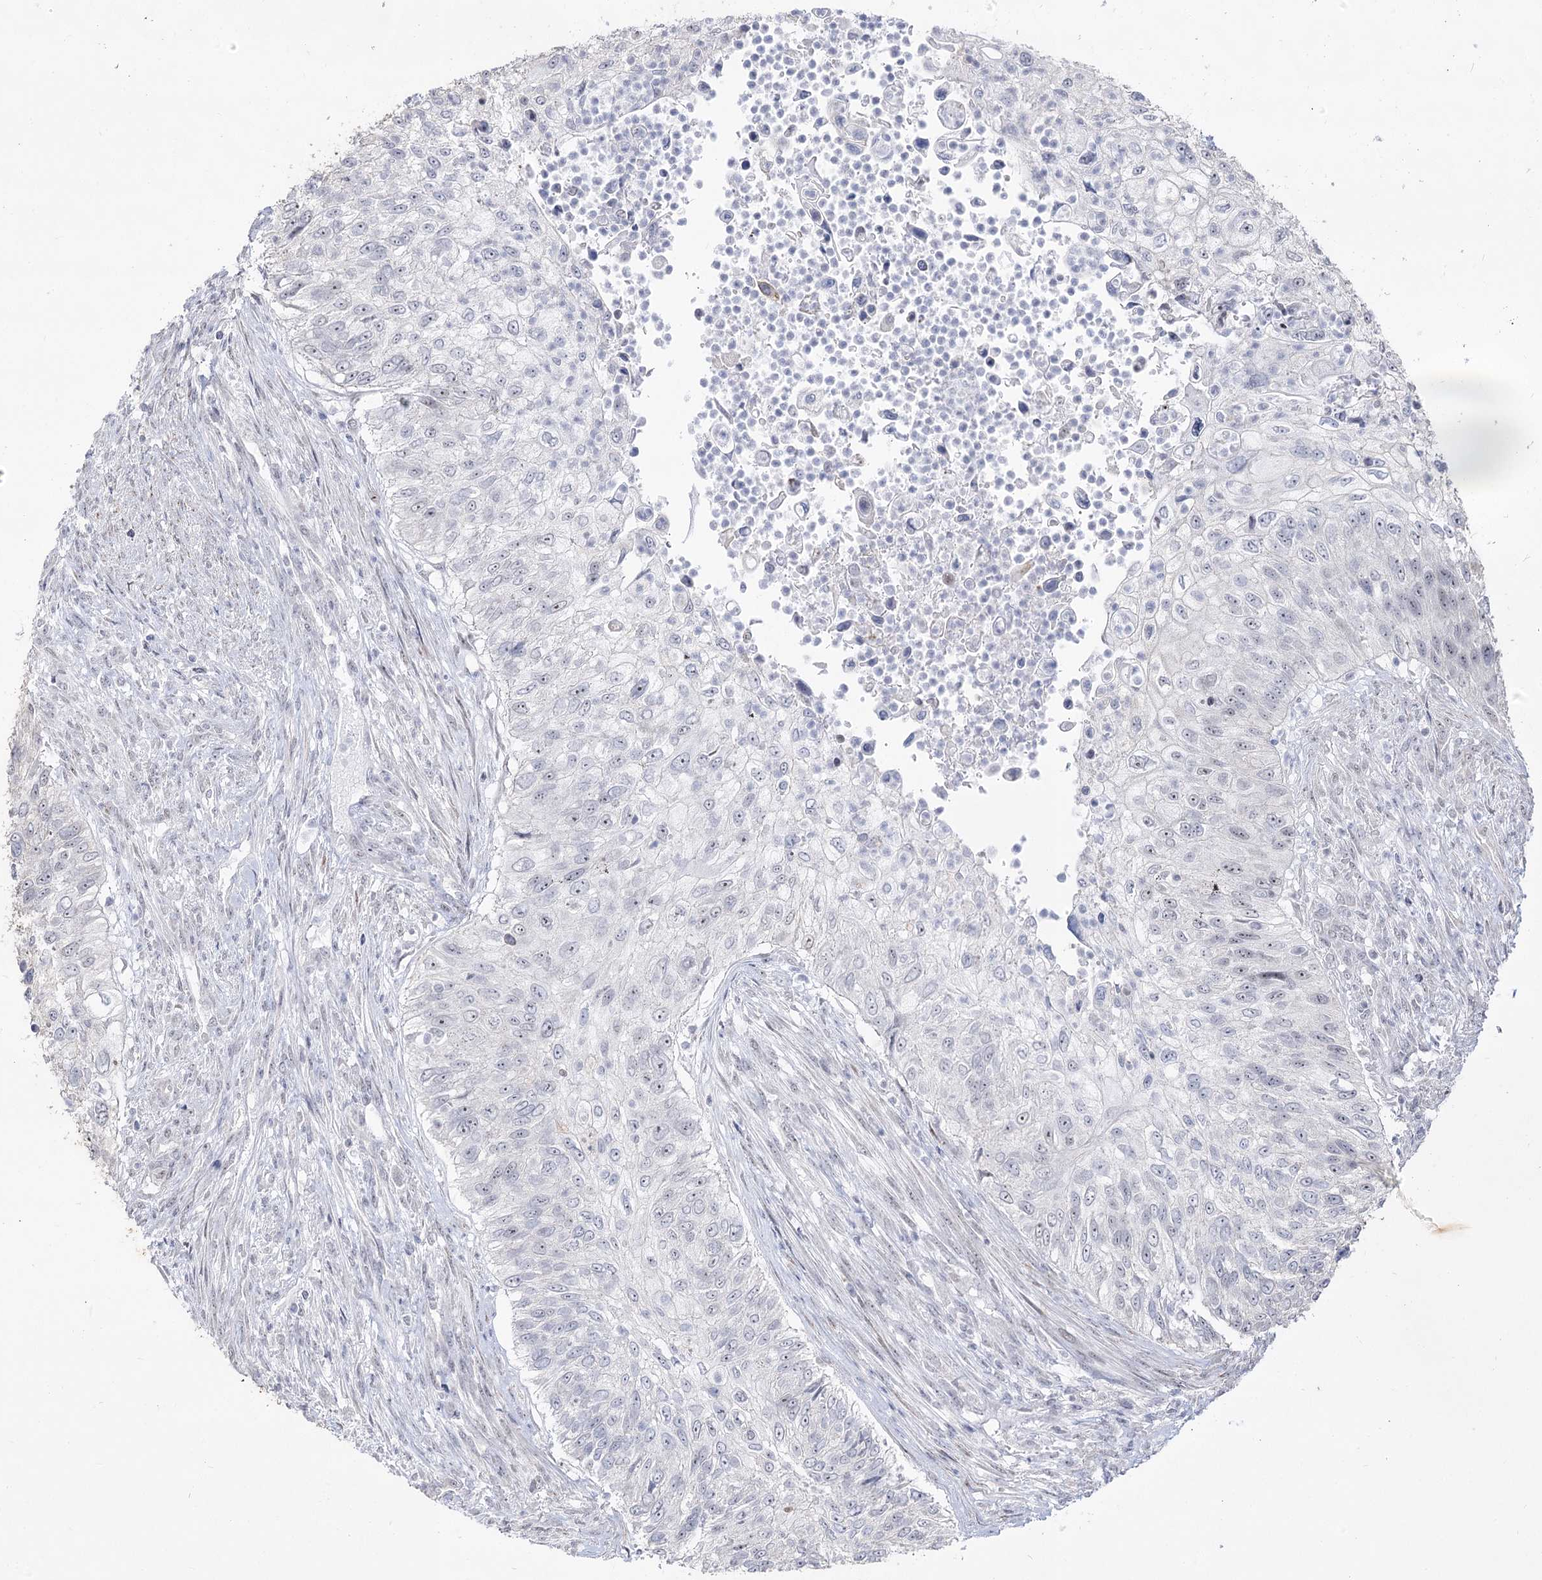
{"staining": {"intensity": "negative", "quantity": "none", "location": "none"}, "tissue": "urothelial cancer", "cell_type": "Tumor cells", "image_type": "cancer", "snomed": [{"axis": "morphology", "description": "Urothelial carcinoma, High grade"}, {"axis": "topography", "description": "Urinary bladder"}], "caption": "Immunohistochemical staining of human urothelial carcinoma (high-grade) displays no significant positivity in tumor cells.", "gene": "DDX50", "patient": {"sex": "female", "age": 60}}